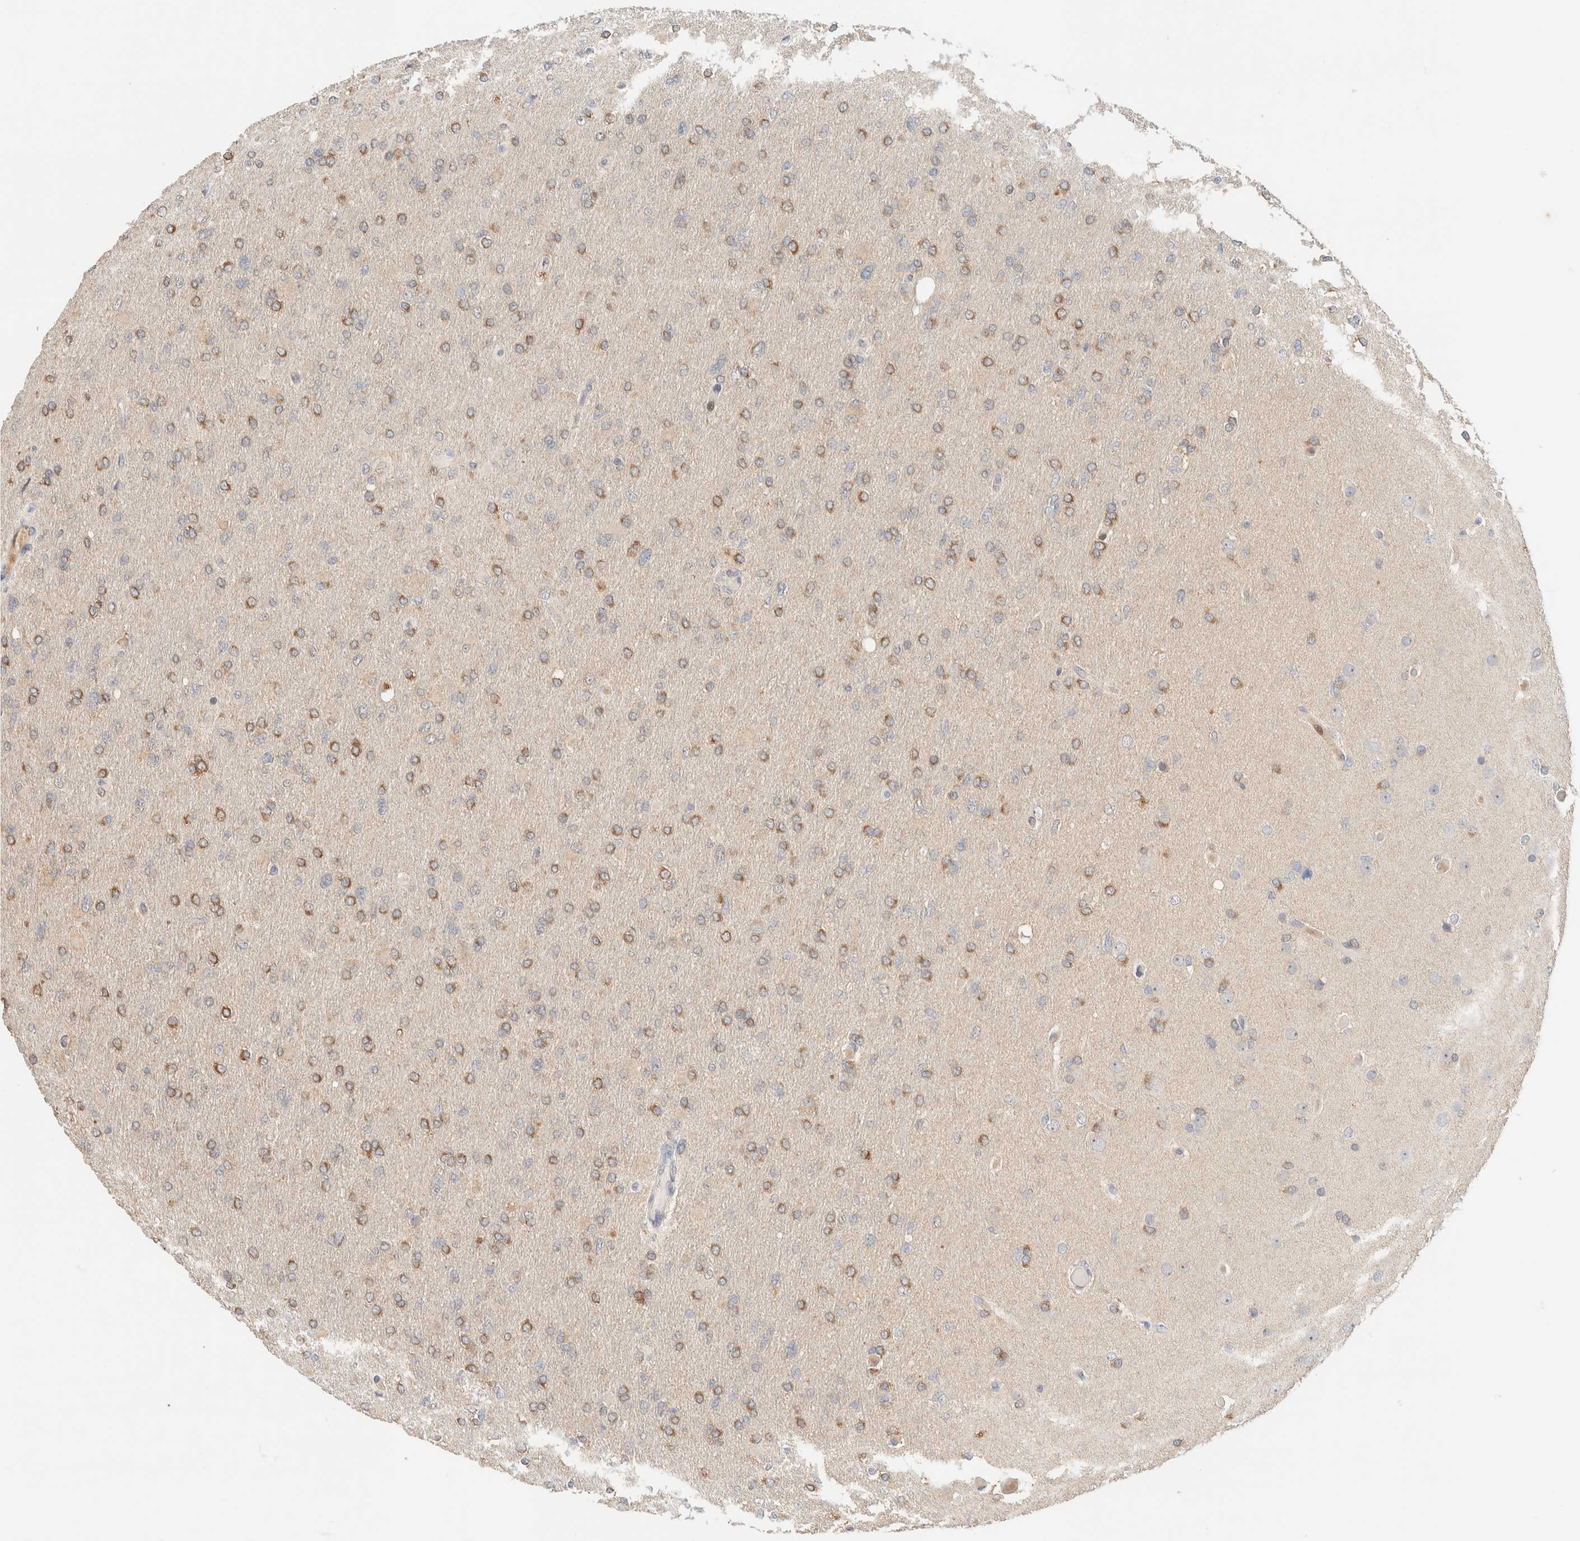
{"staining": {"intensity": "moderate", "quantity": "25%-75%", "location": "cytoplasmic/membranous"}, "tissue": "glioma", "cell_type": "Tumor cells", "image_type": "cancer", "snomed": [{"axis": "morphology", "description": "Glioma, malignant, High grade"}, {"axis": "topography", "description": "Cerebral cortex"}], "caption": "The micrograph exhibits staining of malignant glioma (high-grade), revealing moderate cytoplasmic/membranous protein positivity (brown color) within tumor cells. The staining is performed using DAB brown chromogen to label protein expression. The nuclei are counter-stained blue using hematoxylin.", "gene": "HDHD3", "patient": {"sex": "female", "age": 36}}